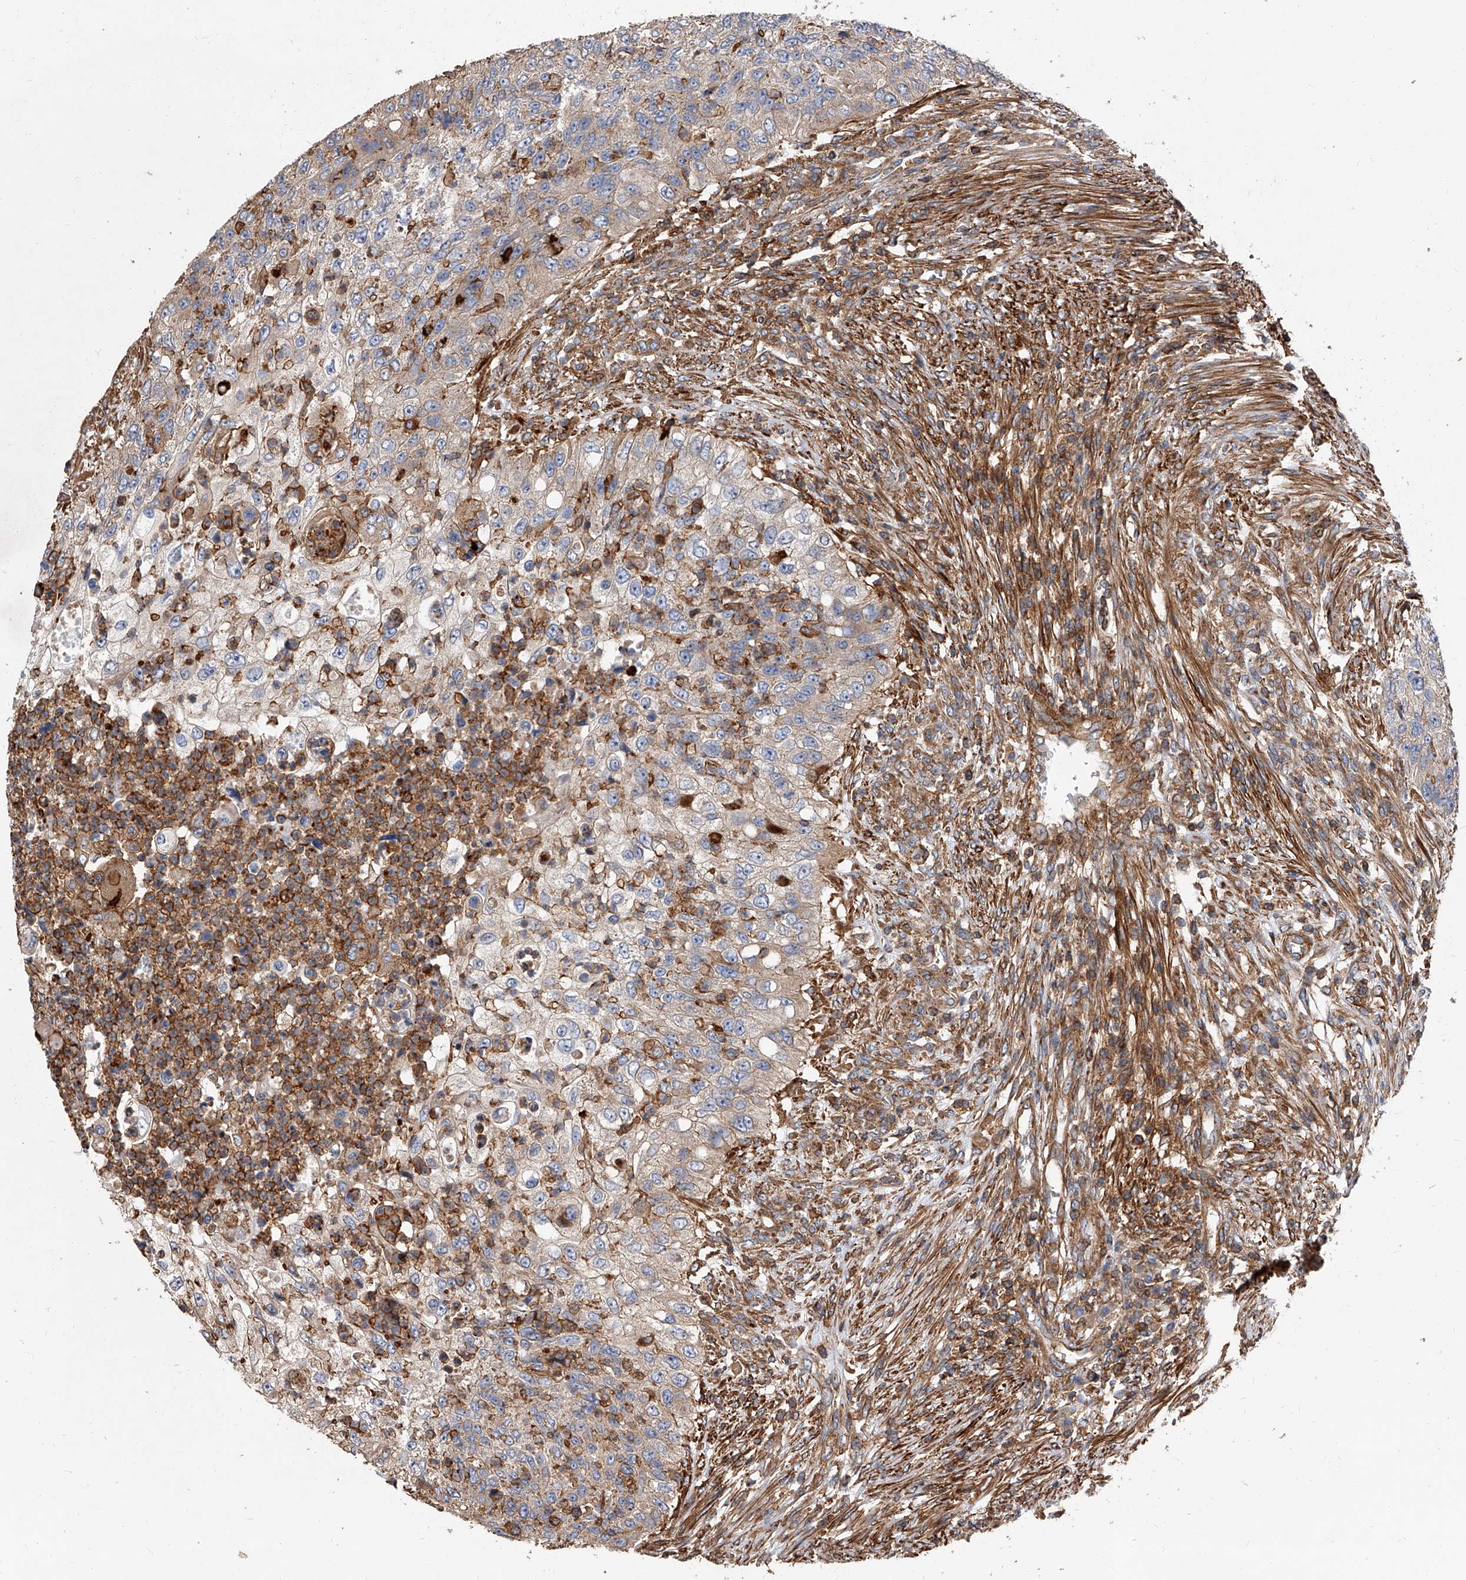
{"staining": {"intensity": "weak", "quantity": "<25%", "location": "cytoplasmic/membranous"}, "tissue": "urothelial cancer", "cell_type": "Tumor cells", "image_type": "cancer", "snomed": [{"axis": "morphology", "description": "Urothelial carcinoma, High grade"}, {"axis": "topography", "description": "Urinary bladder"}], "caption": "IHC of human urothelial cancer shows no expression in tumor cells.", "gene": "PISD", "patient": {"sex": "female", "age": 60}}